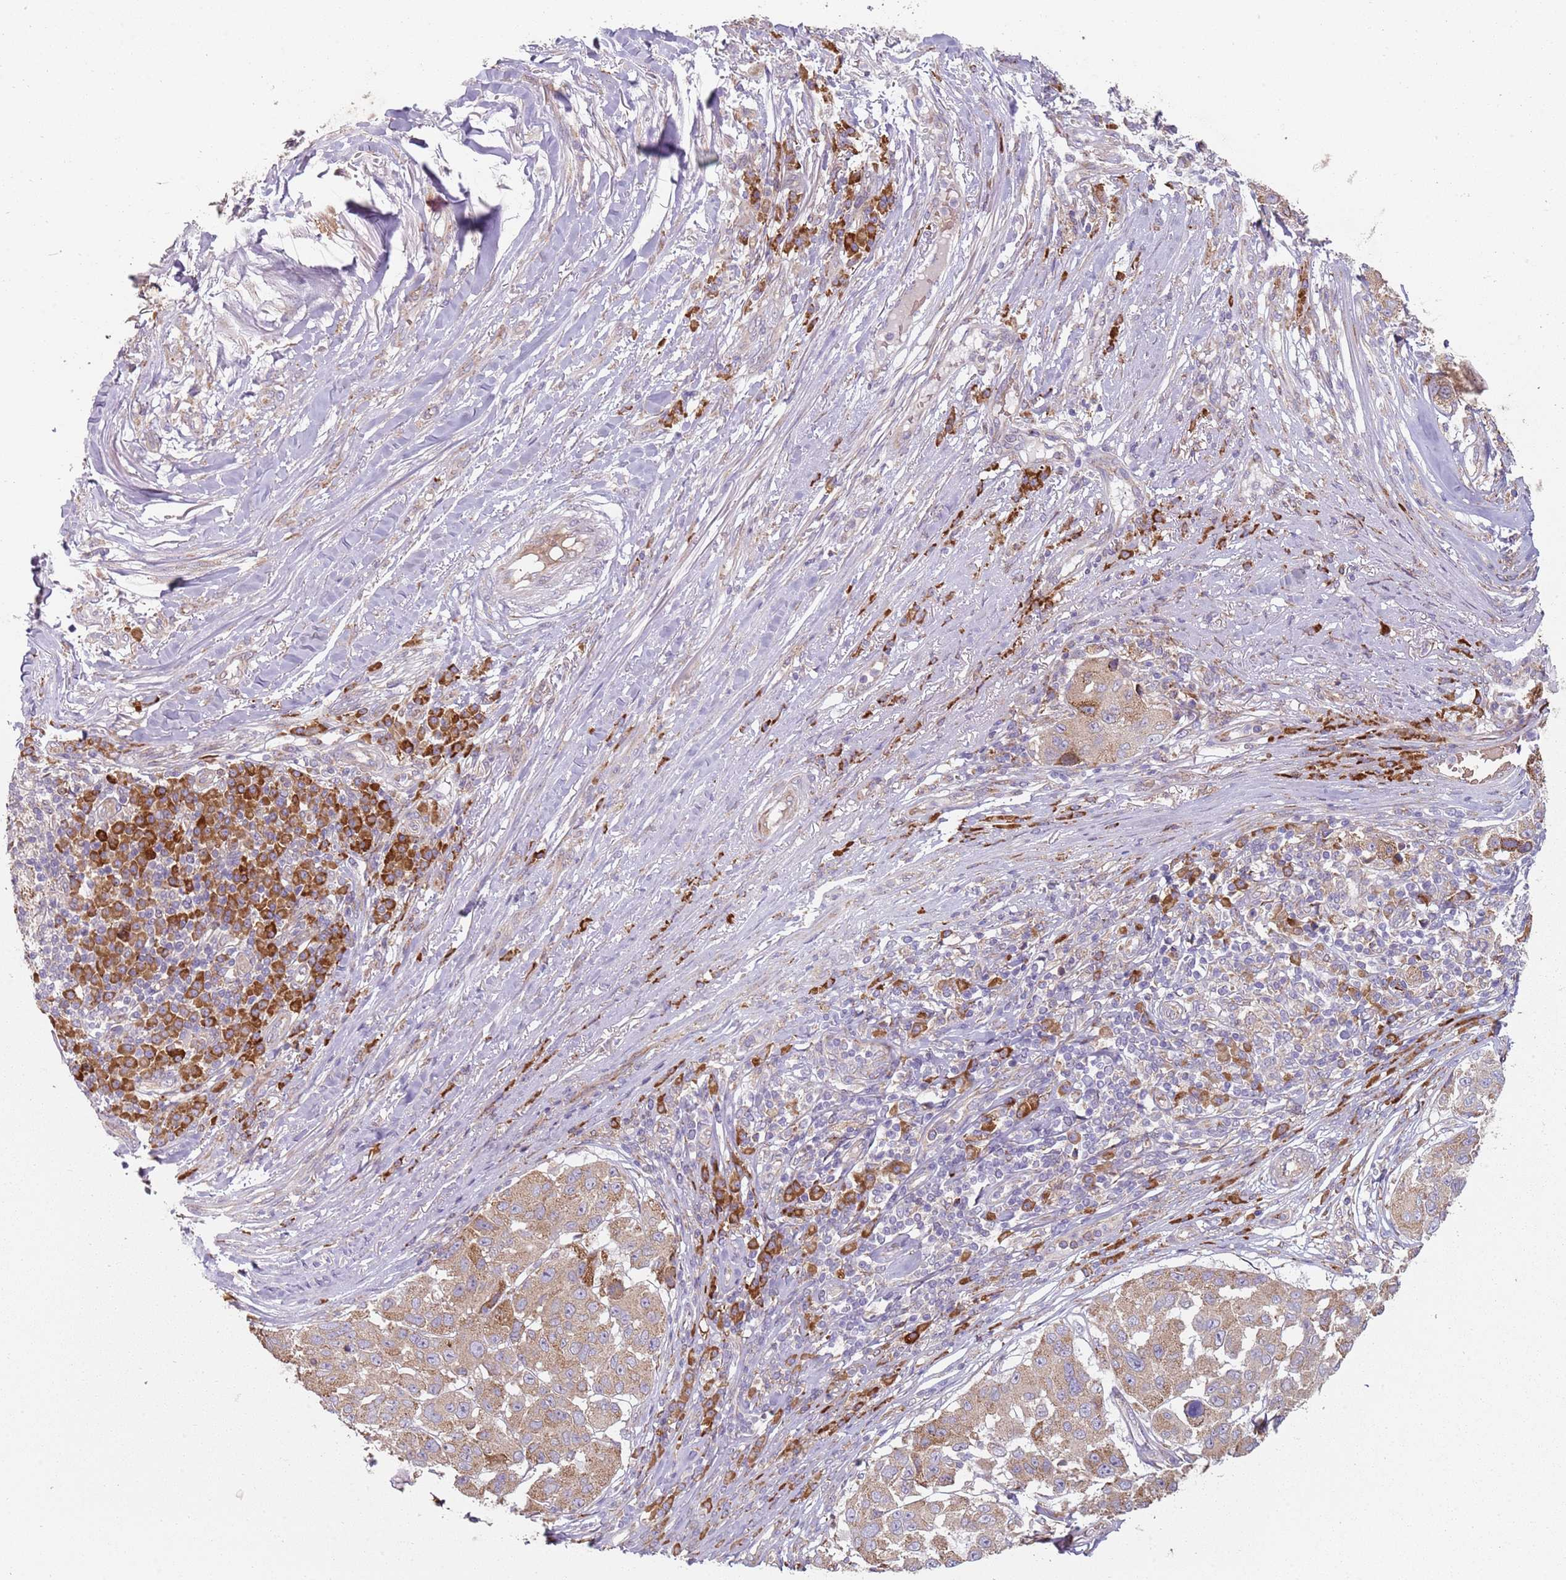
{"staining": {"intensity": "moderate", "quantity": "<25%", "location": "cytoplasmic/membranous"}, "tissue": "melanoma", "cell_type": "Tumor cells", "image_type": "cancer", "snomed": [{"axis": "morphology", "description": "Malignant melanoma, NOS"}, {"axis": "topography", "description": "Skin"}], "caption": "The histopathology image displays immunohistochemical staining of malignant melanoma. There is moderate cytoplasmic/membranous expression is appreciated in approximately <25% of tumor cells.", "gene": "SPATA2", "patient": {"sex": "female", "age": 66}}